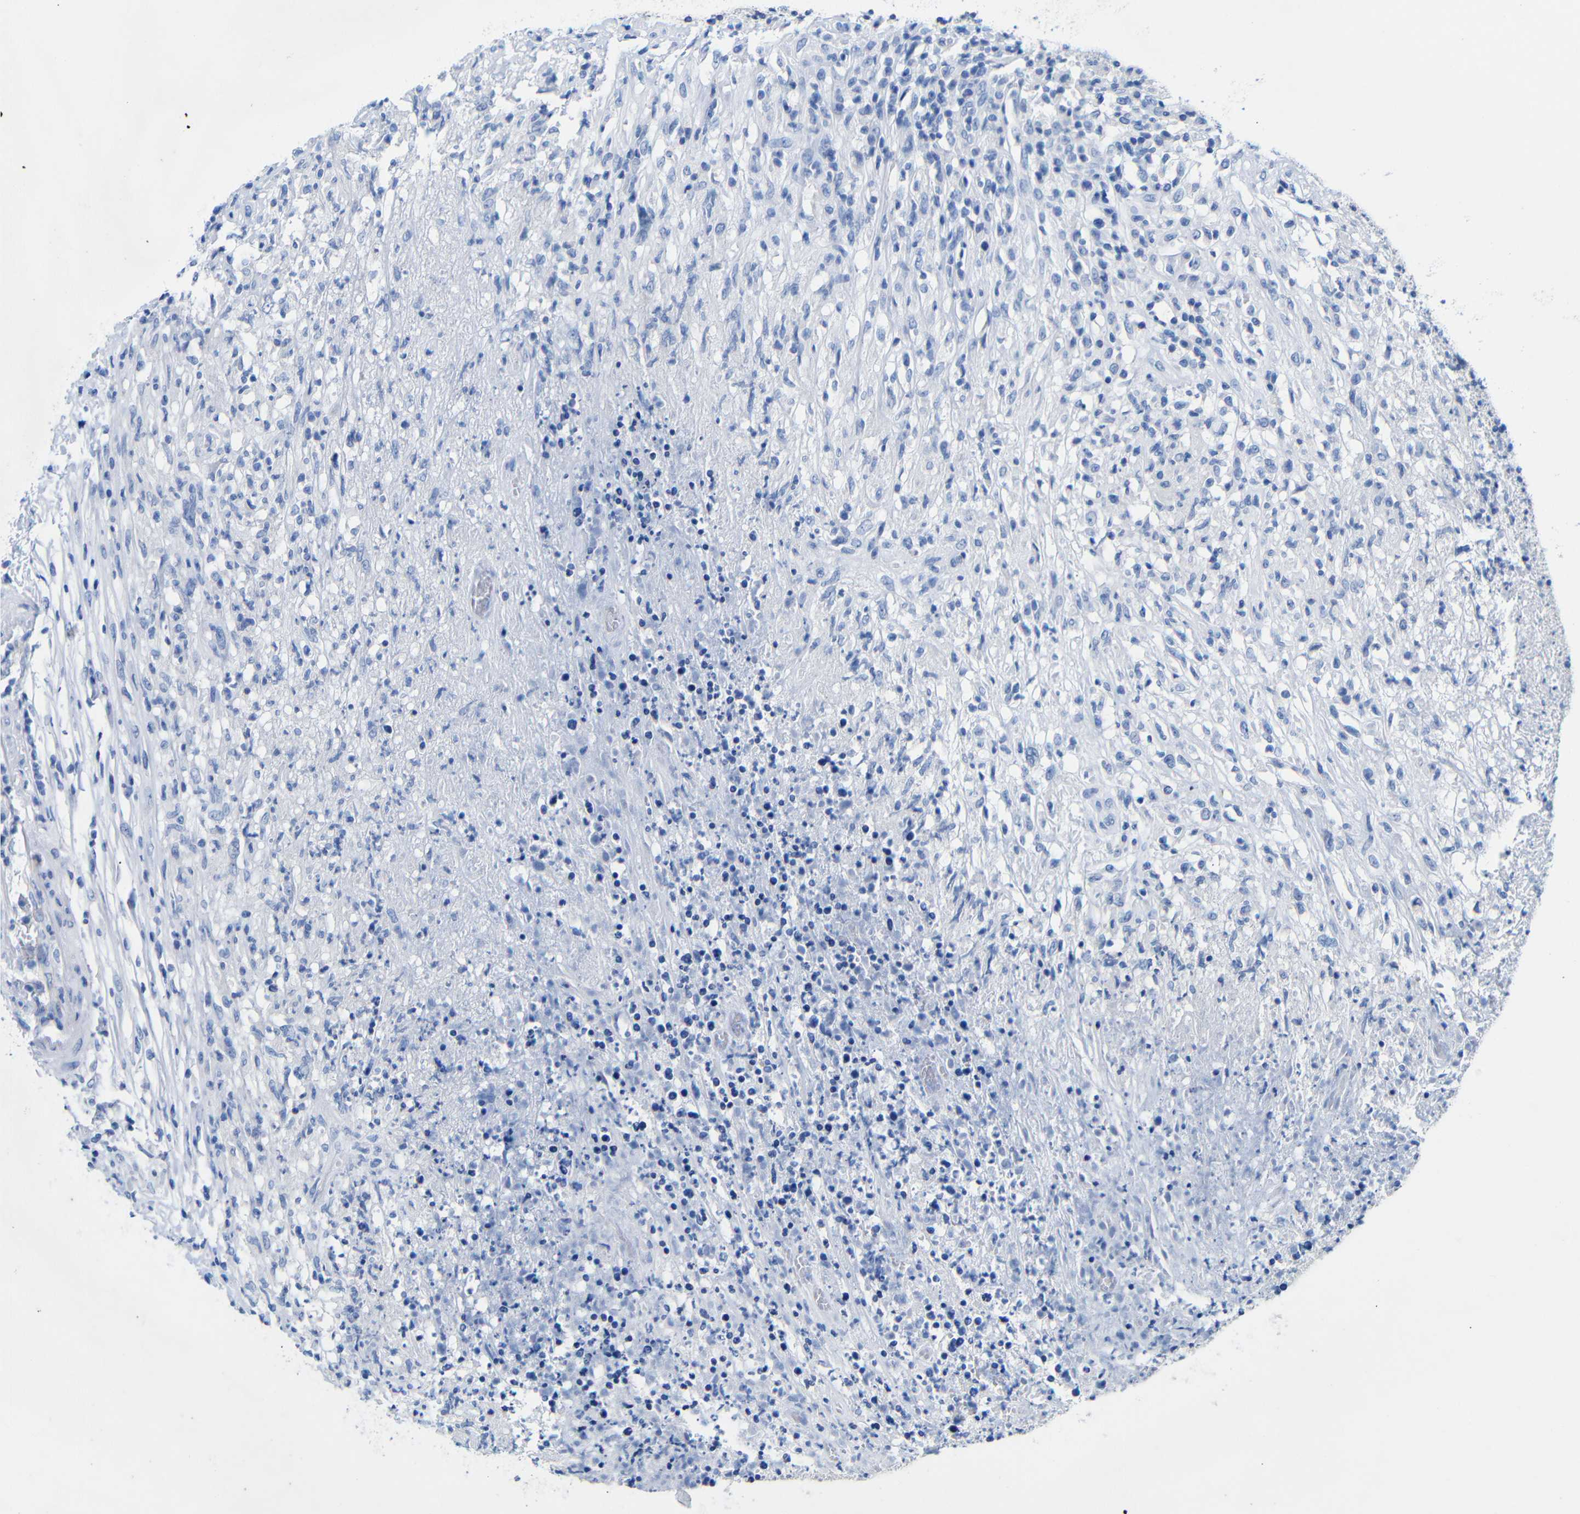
{"staining": {"intensity": "negative", "quantity": "none", "location": "none"}, "tissue": "lymphoma", "cell_type": "Tumor cells", "image_type": "cancer", "snomed": [{"axis": "morphology", "description": "Malignant lymphoma, non-Hodgkin's type, High grade"}, {"axis": "topography", "description": "Lymph node"}], "caption": "Immunohistochemical staining of human high-grade malignant lymphoma, non-Hodgkin's type shows no significant staining in tumor cells.", "gene": "CGNL1", "patient": {"sex": "female", "age": 84}}